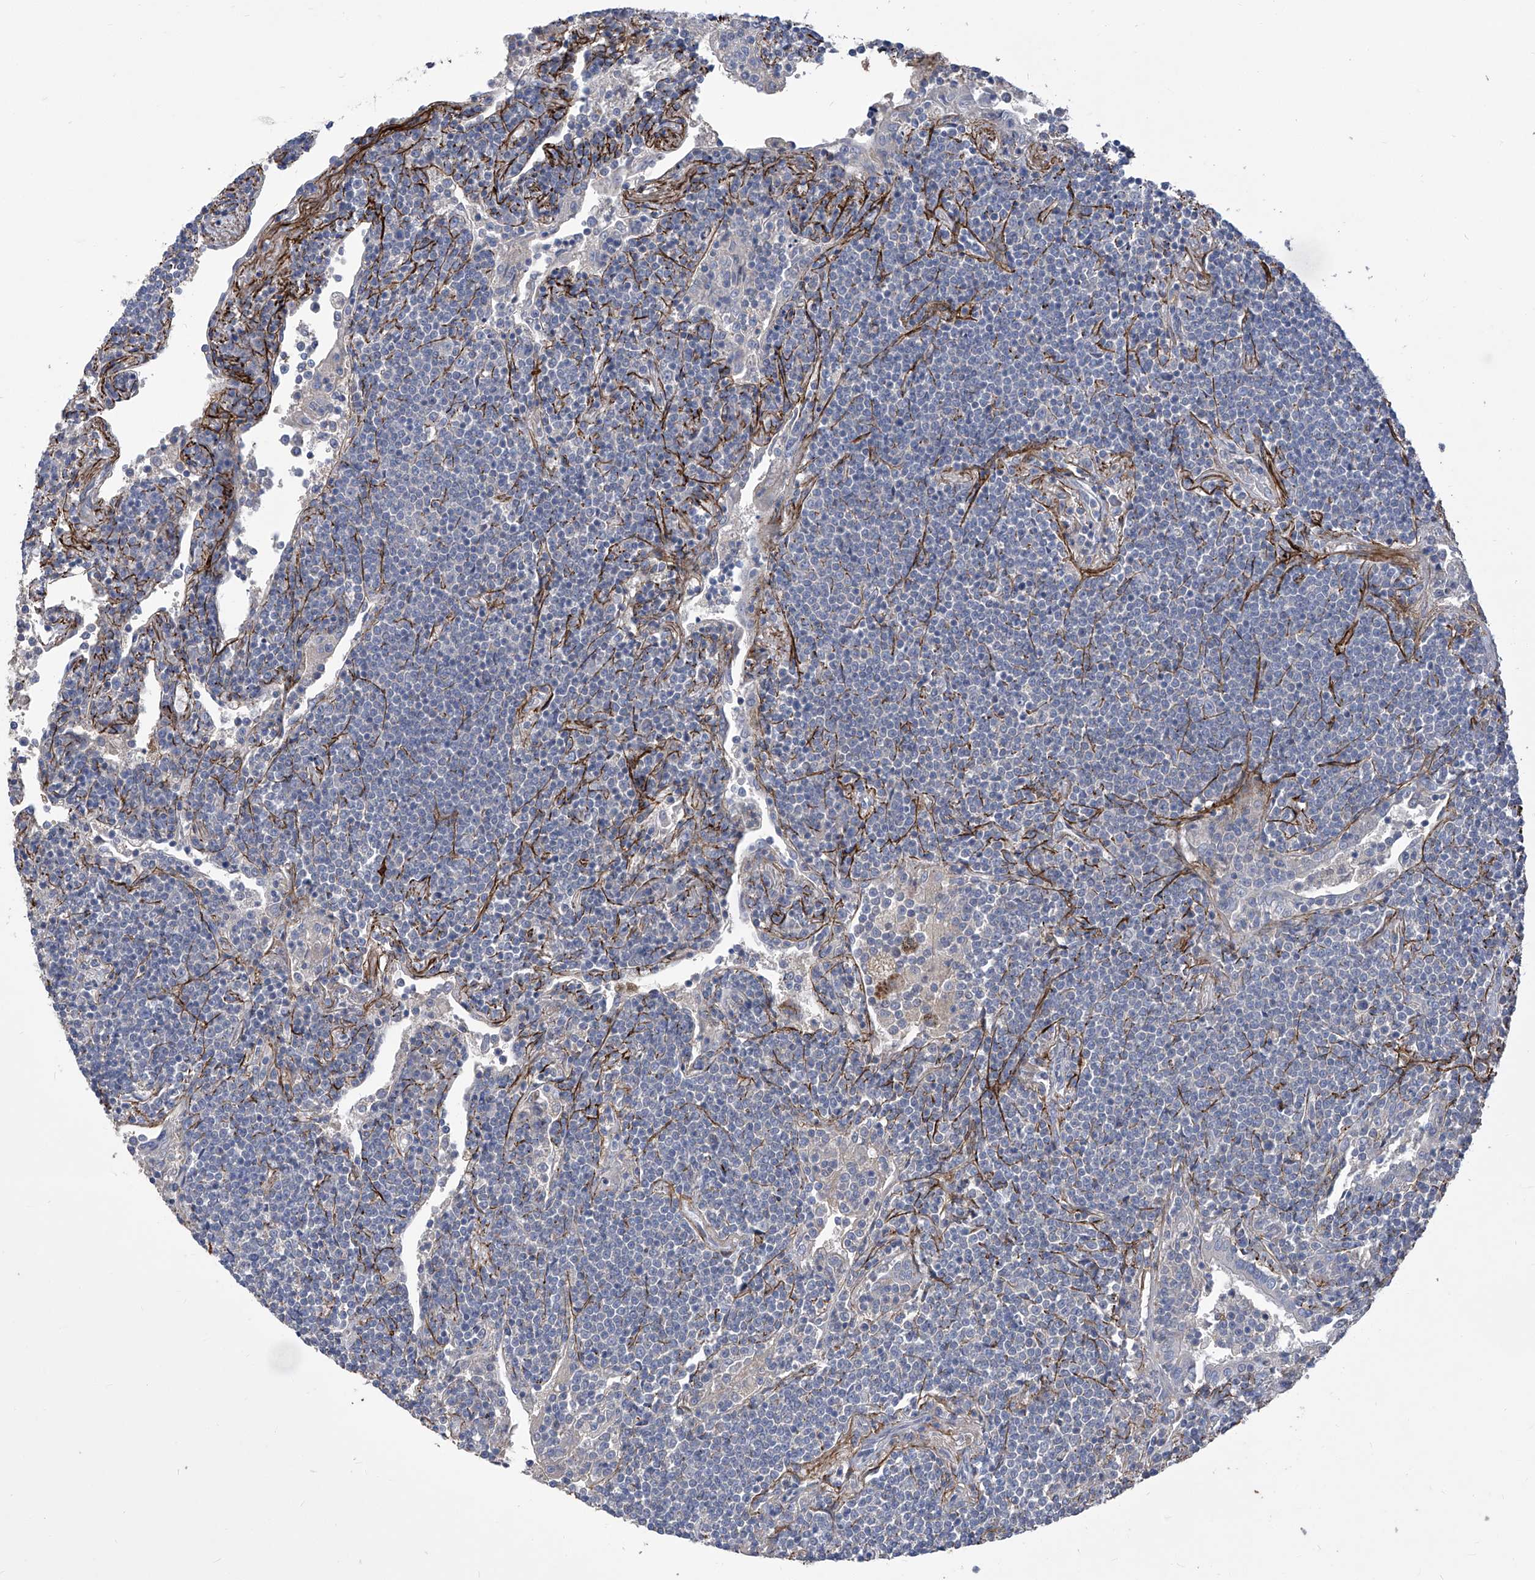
{"staining": {"intensity": "negative", "quantity": "none", "location": "none"}, "tissue": "lymphoma", "cell_type": "Tumor cells", "image_type": "cancer", "snomed": [{"axis": "morphology", "description": "Malignant lymphoma, non-Hodgkin's type, Low grade"}, {"axis": "topography", "description": "Lung"}], "caption": "IHC of human low-grade malignant lymphoma, non-Hodgkin's type reveals no staining in tumor cells.", "gene": "TXNIP", "patient": {"sex": "female", "age": 71}}